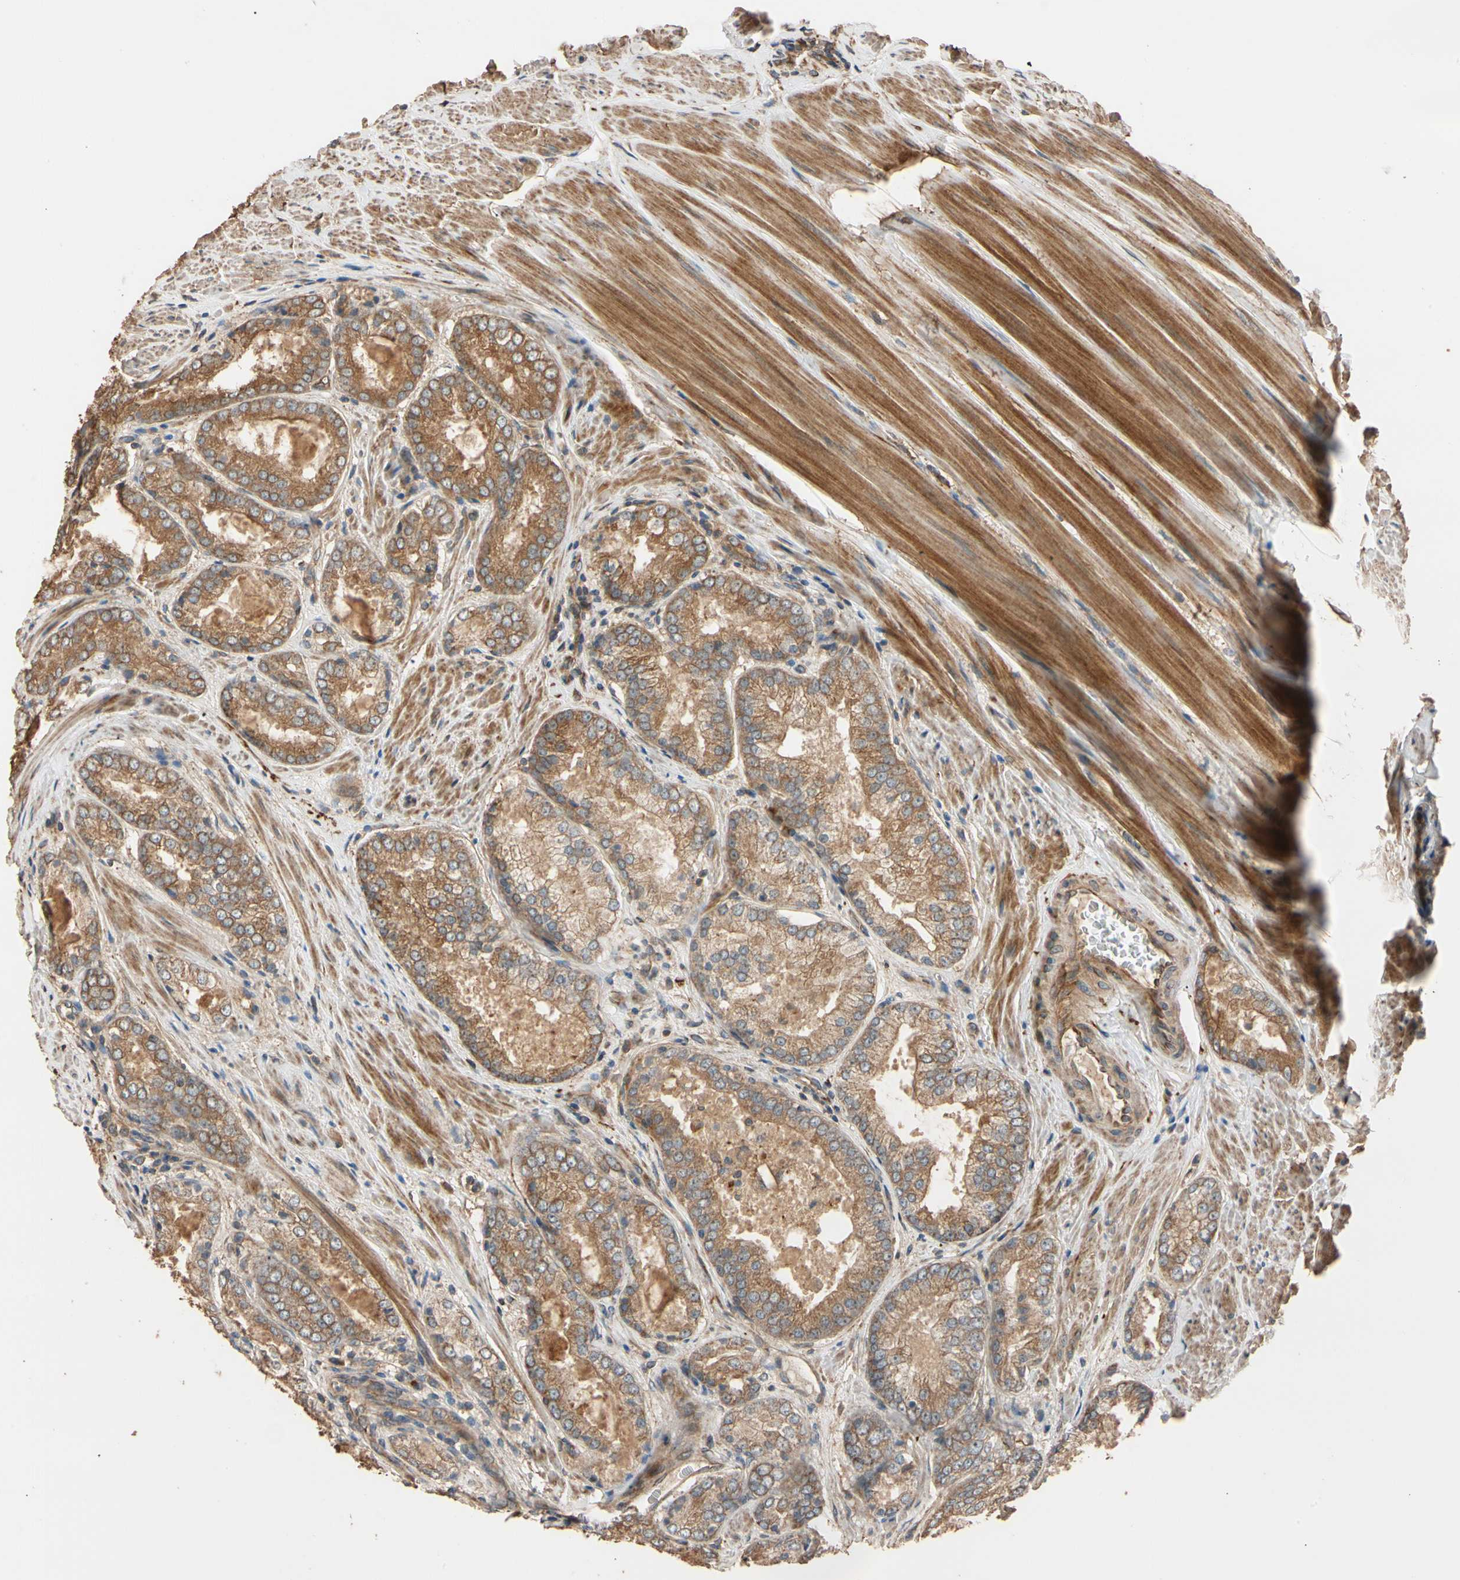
{"staining": {"intensity": "strong", "quantity": ">75%", "location": "cytoplasmic/membranous"}, "tissue": "prostate cancer", "cell_type": "Tumor cells", "image_type": "cancer", "snomed": [{"axis": "morphology", "description": "Adenocarcinoma, Low grade"}, {"axis": "topography", "description": "Prostate"}], "caption": "DAB immunohistochemical staining of human prostate low-grade adenocarcinoma reveals strong cytoplasmic/membranous protein staining in approximately >75% of tumor cells. The staining was performed using DAB to visualize the protein expression in brown, while the nuclei were stained in blue with hematoxylin (Magnification: 20x).", "gene": "MGRN1", "patient": {"sex": "male", "age": 64}}